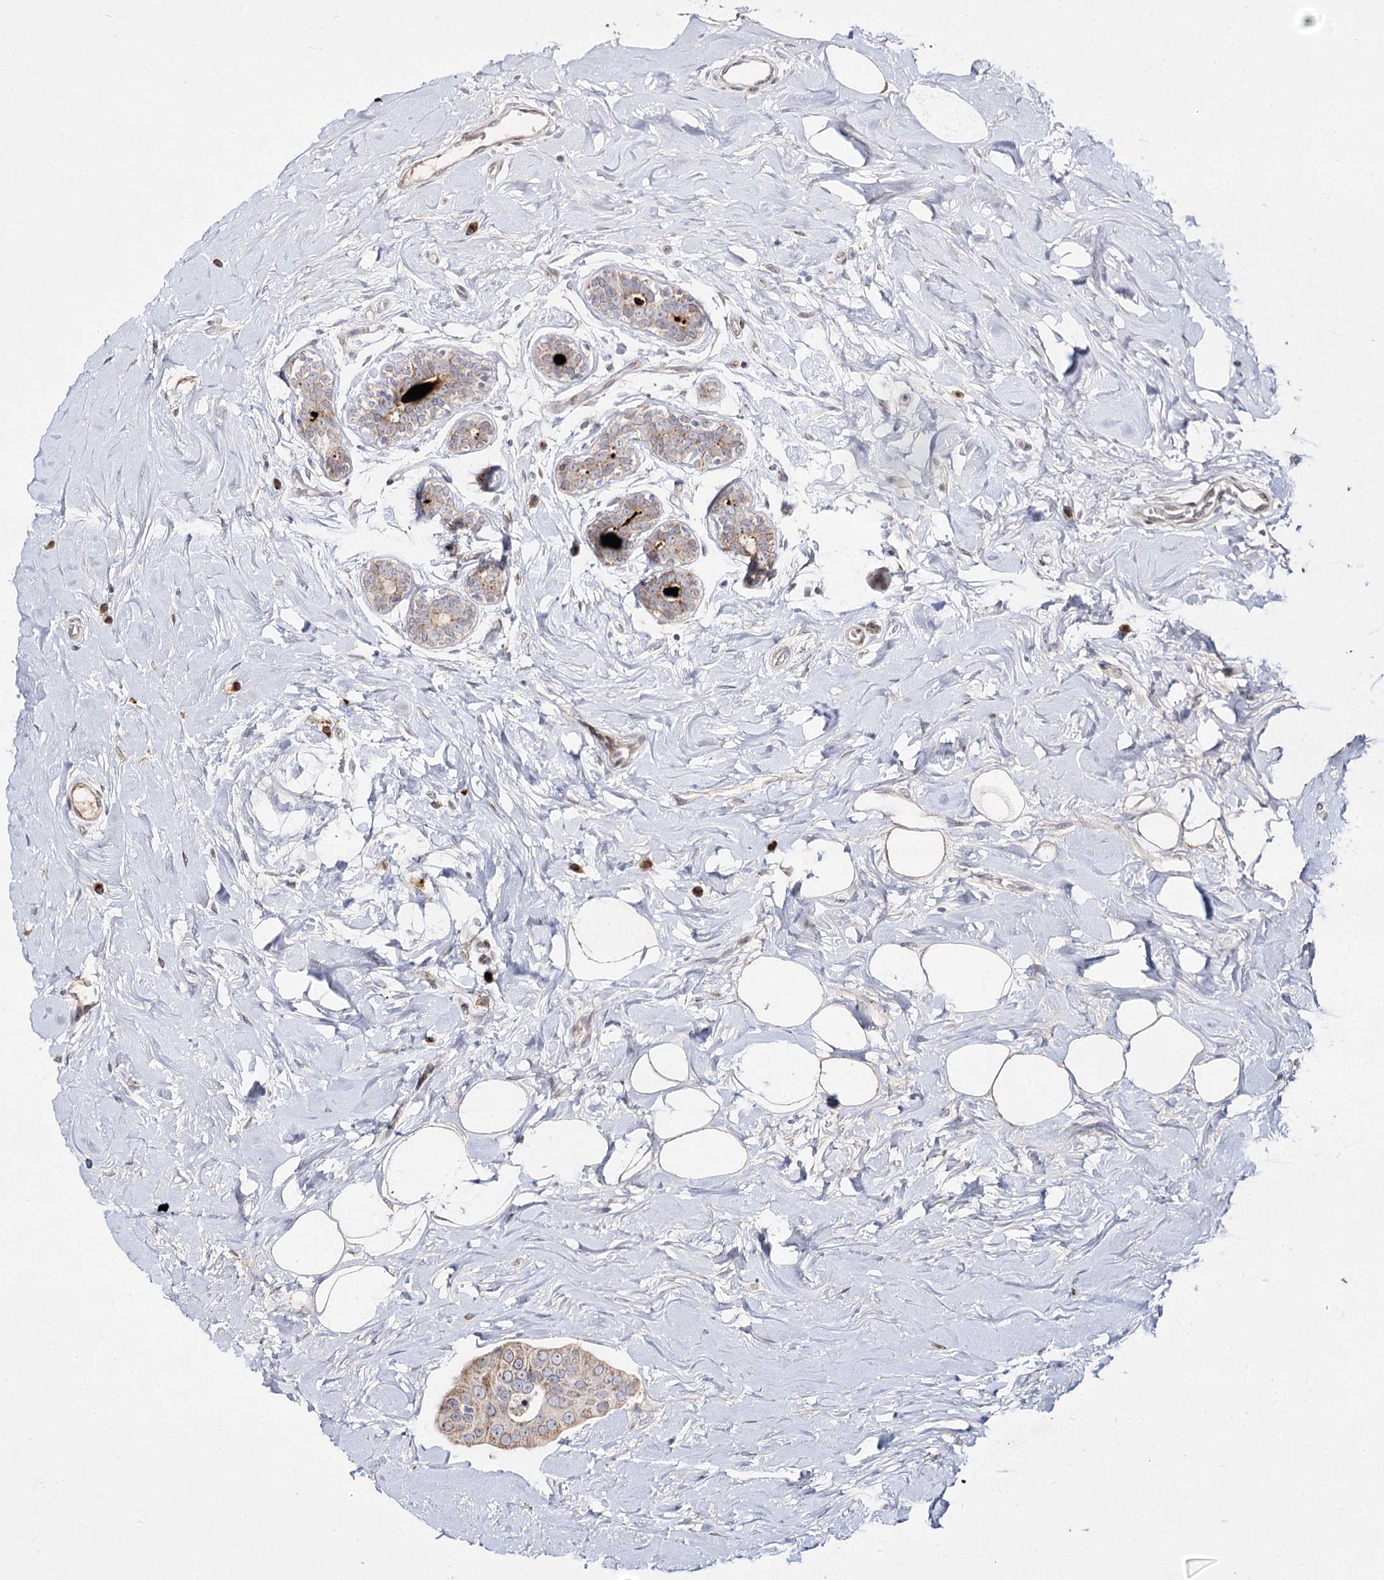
{"staining": {"intensity": "weak", "quantity": "25%-75%", "location": "cytoplasmic/membranous"}, "tissue": "breast cancer", "cell_type": "Tumor cells", "image_type": "cancer", "snomed": [{"axis": "morphology", "description": "Normal tissue, NOS"}, {"axis": "morphology", "description": "Duct carcinoma"}, {"axis": "topography", "description": "Breast"}], "caption": "Immunohistochemistry (IHC) histopathology image of invasive ductal carcinoma (breast) stained for a protein (brown), which displays low levels of weak cytoplasmic/membranous positivity in about 25%-75% of tumor cells.", "gene": "C11orf80", "patient": {"sex": "female", "age": 39}}